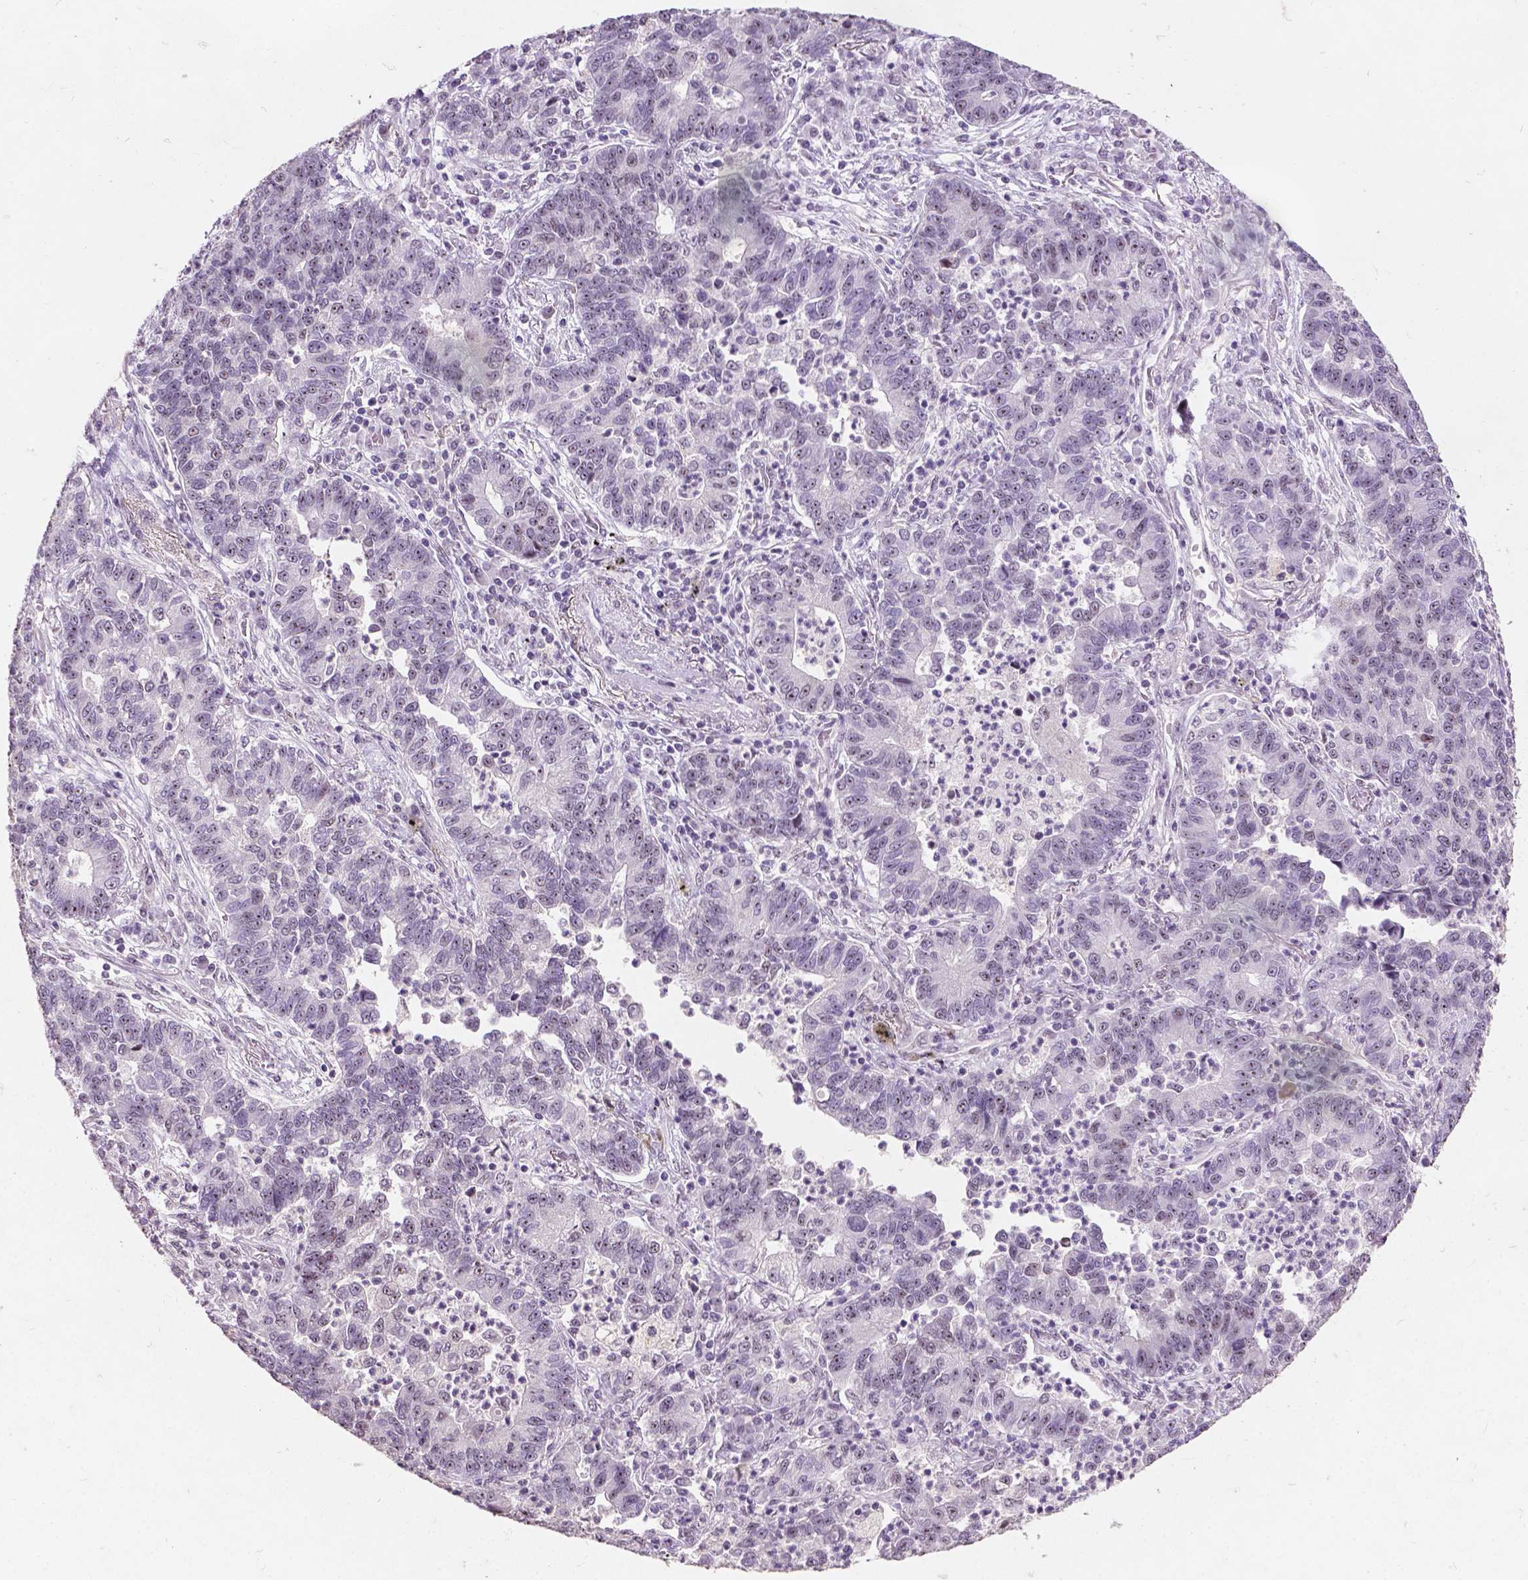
{"staining": {"intensity": "negative", "quantity": "none", "location": "none"}, "tissue": "lung cancer", "cell_type": "Tumor cells", "image_type": "cancer", "snomed": [{"axis": "morphology", "description": "Adenocarcinoma, NOS"}, {"axis": "topography", "description": "Lung"}], "caption": "This is an immunohistochemistry photomicrograph of adenocarcinoma (lung). There is no expression in tumor cells.", "gene": "COIL", "patient": {"sex": "female", "age": 57}}